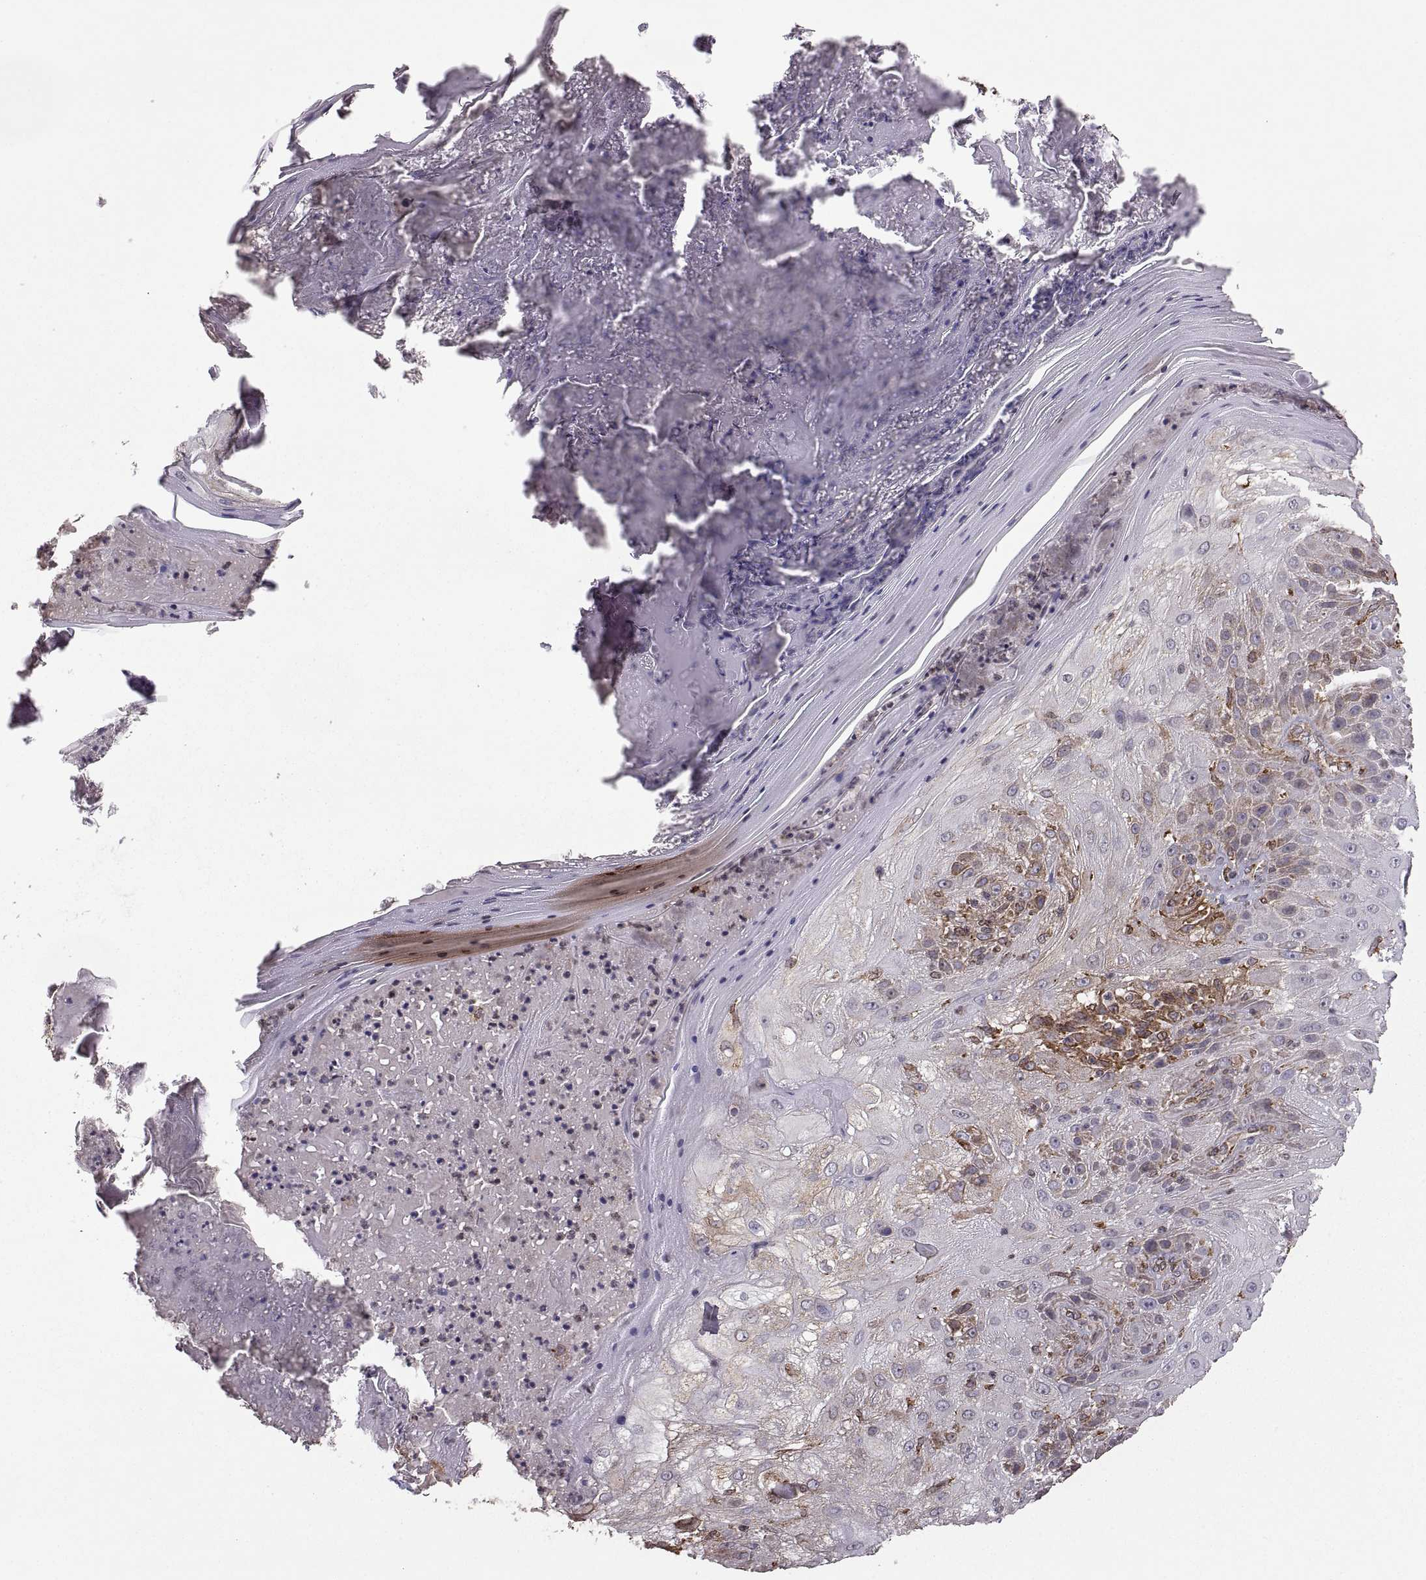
{"staining": {"intensity": "moderate", "quantity": "<25%", "location": "cytoplasmic/membranous"}, "tissue": "skin cancer", "cell_type": "Tumor cells", "image_type": "cancer", "snomed": [{"axis": "morphology", "description": "Normal tissue, NOS"}, {"axis": "morphology", "description": "Squamous cell carcinoma, NOS"}, {"axis": "topography", "description": "Skin"}], "caption": "Immunohistochemistry histopathology image of neoplastic tissue: human skin cancer (squamous cell carcinoma) stained using immunohistochemistry demonstrates low levels of moderate protein expression localized specifically in the cytoplasmic/membranous of tumor cells, appearing as a cytoplasmic/membranous brown color.", "gene": "PDIA3", "patient": {"sex": "female", "age": 83}}